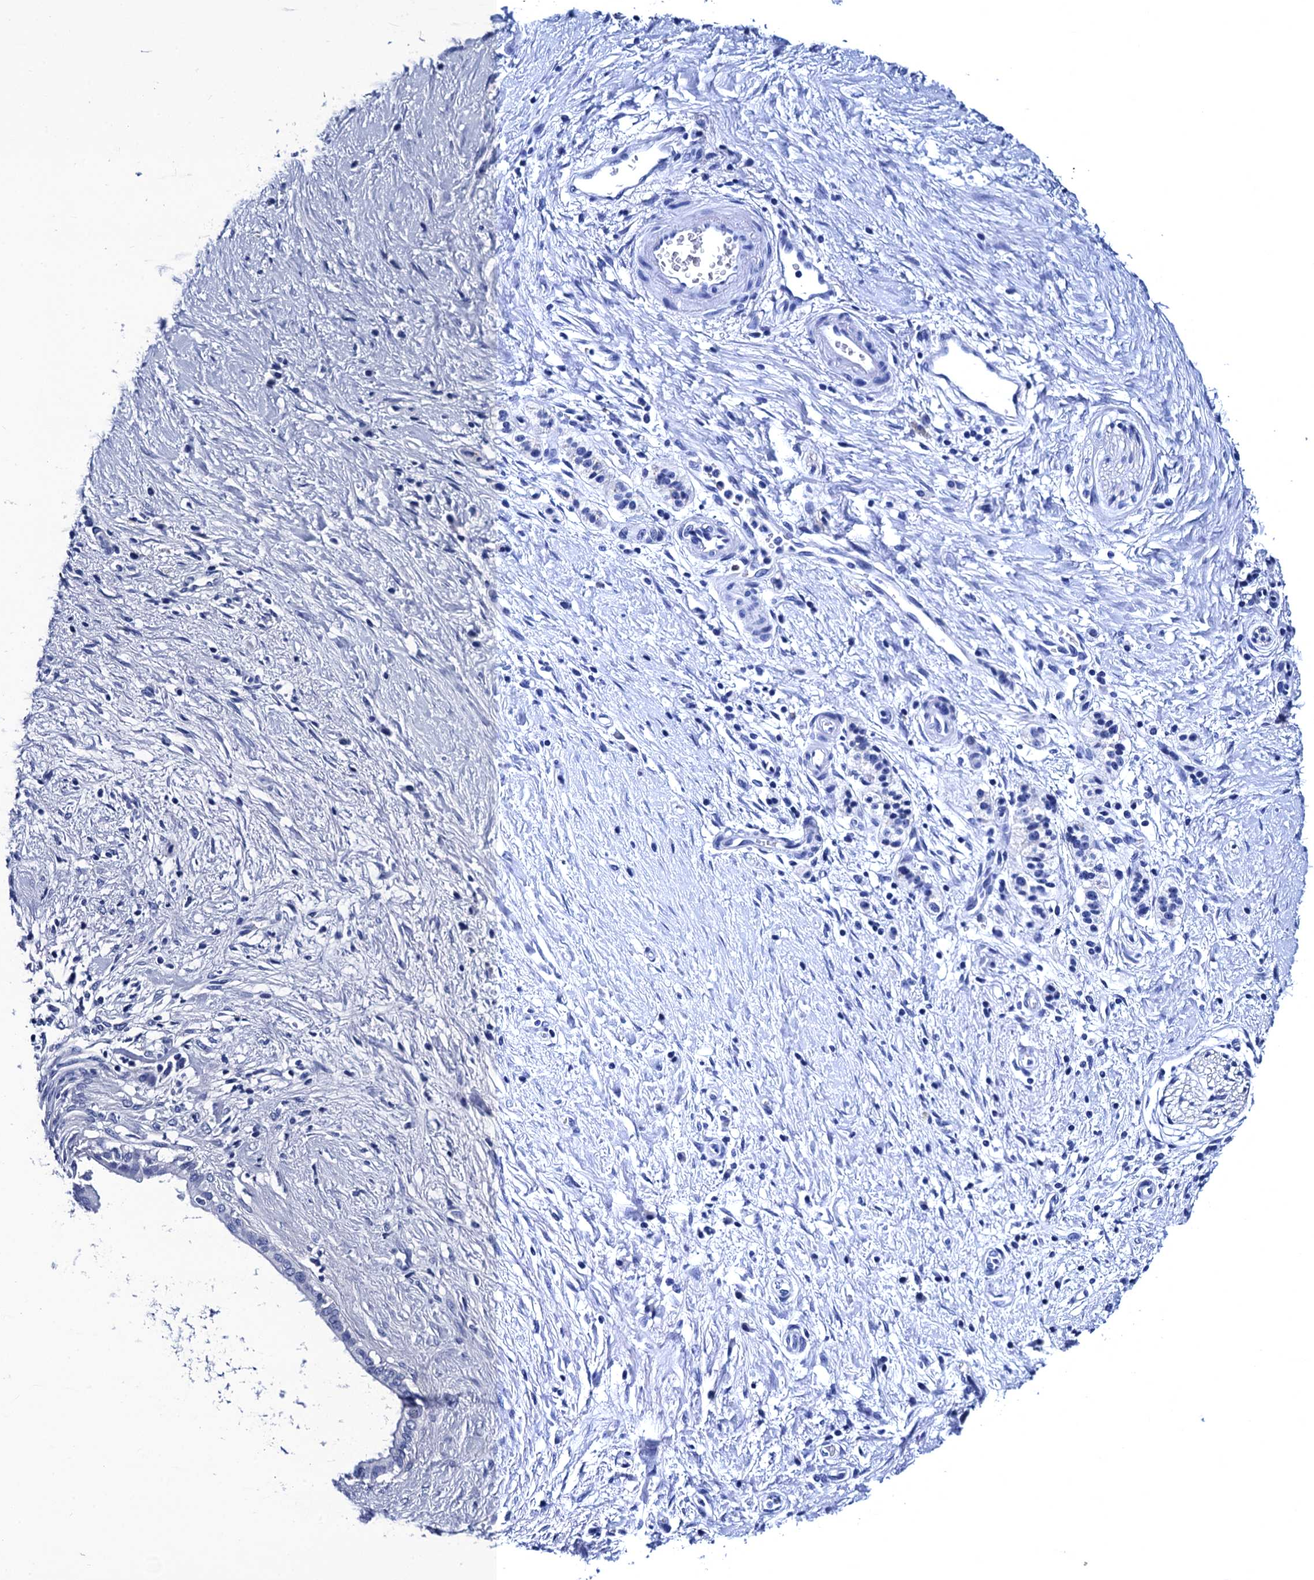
{"staining": {"intensity": "negative", "quantity": "none", "location": "none"}, "tissue": "pancreatic cancer", "cell_type": "Tumor cells", "image_type": "cancer", "snomed": [{"axis": "morphology", "description": "Adenocarcinoma, NOS"}, {"axis": "topography", "description": "Pancreas"}], "caption": "Immunohistochemical staining of human pancreatic cancer exhibits no significant expression in tumor cells. The staining is performed using DAB (3,3'-diaminobenzidine) brown chromogen with nuclei counter-stained in using hematoxylin.", "gene": "MYBPC3", "patient": {"sex": "male", "age": 50}}